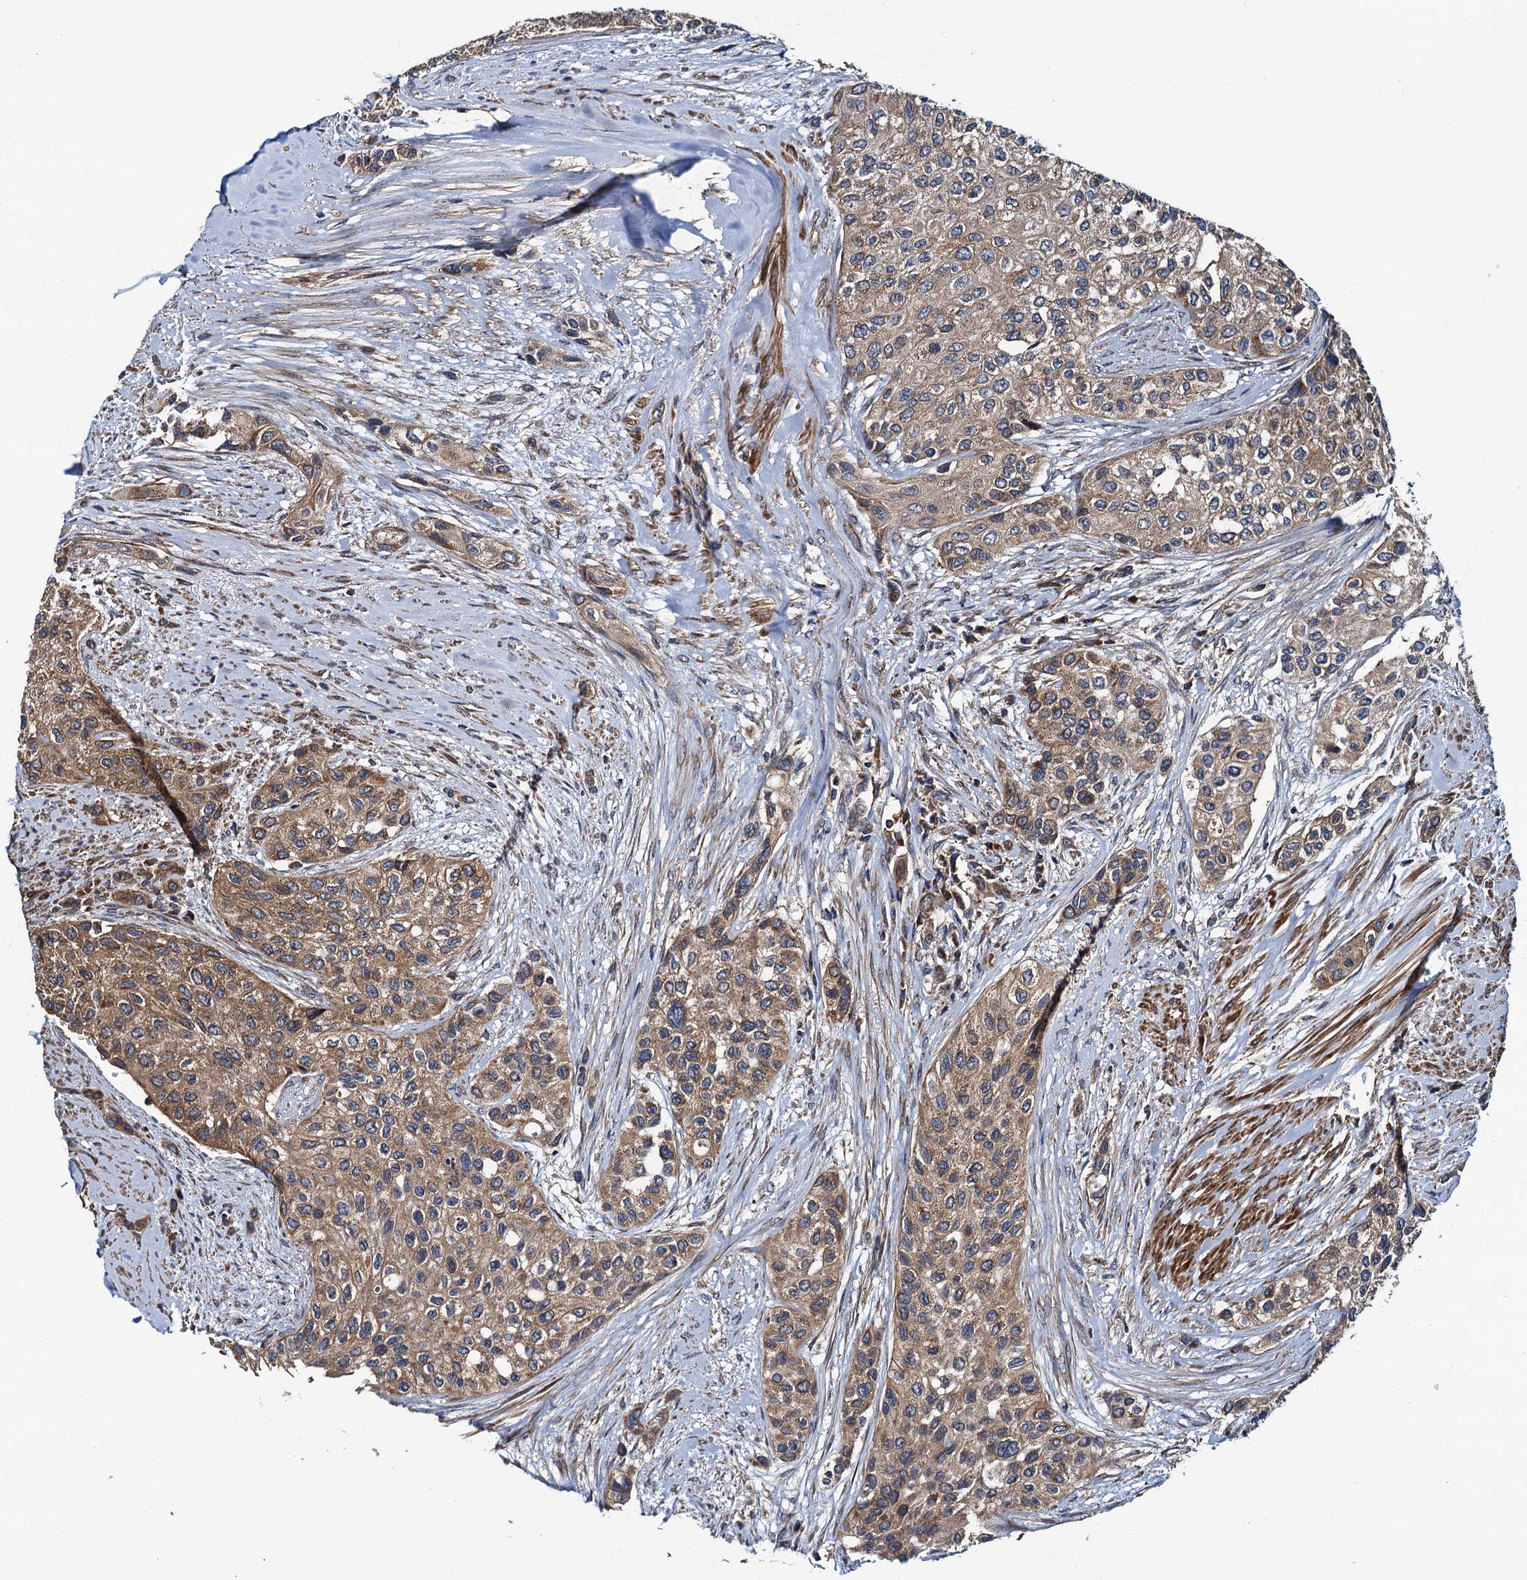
{"staining": {"intensity": "moderate", "quantity": ">75%", "location": "cytoplasmic/membranous"}, "tissue": "urothelial cancer", "cell_type": "Tumor cells", "image_type": "cancer", "snomed": [{"axis": "morphology", "description": "Normal tissue, NOS"}, {"axis": "morphology", "description": "Urothelial carcinoma, High grade"}, {"axis": "topography", "description": "Vascular tissue"}, {"axis": "topography", "description": "Urinary bladder"}], "caption": "Immunohistochemistry (IHC) staining of high-grade urothelial carcinoma, which exhibits medium levels of moderate cytoplasmic/membranous positivity in approximately >75% of tumor cells indicating moderate cytoplasmic/membranous protein expression. The staining was performed using DAB (3,3'-diaminobenzidine) (brown) for protein detection and nuclei were counterstained in hematoxylin (blue).", "gene": "NEK1", "patient": {"sex": "female", "age": 56}}